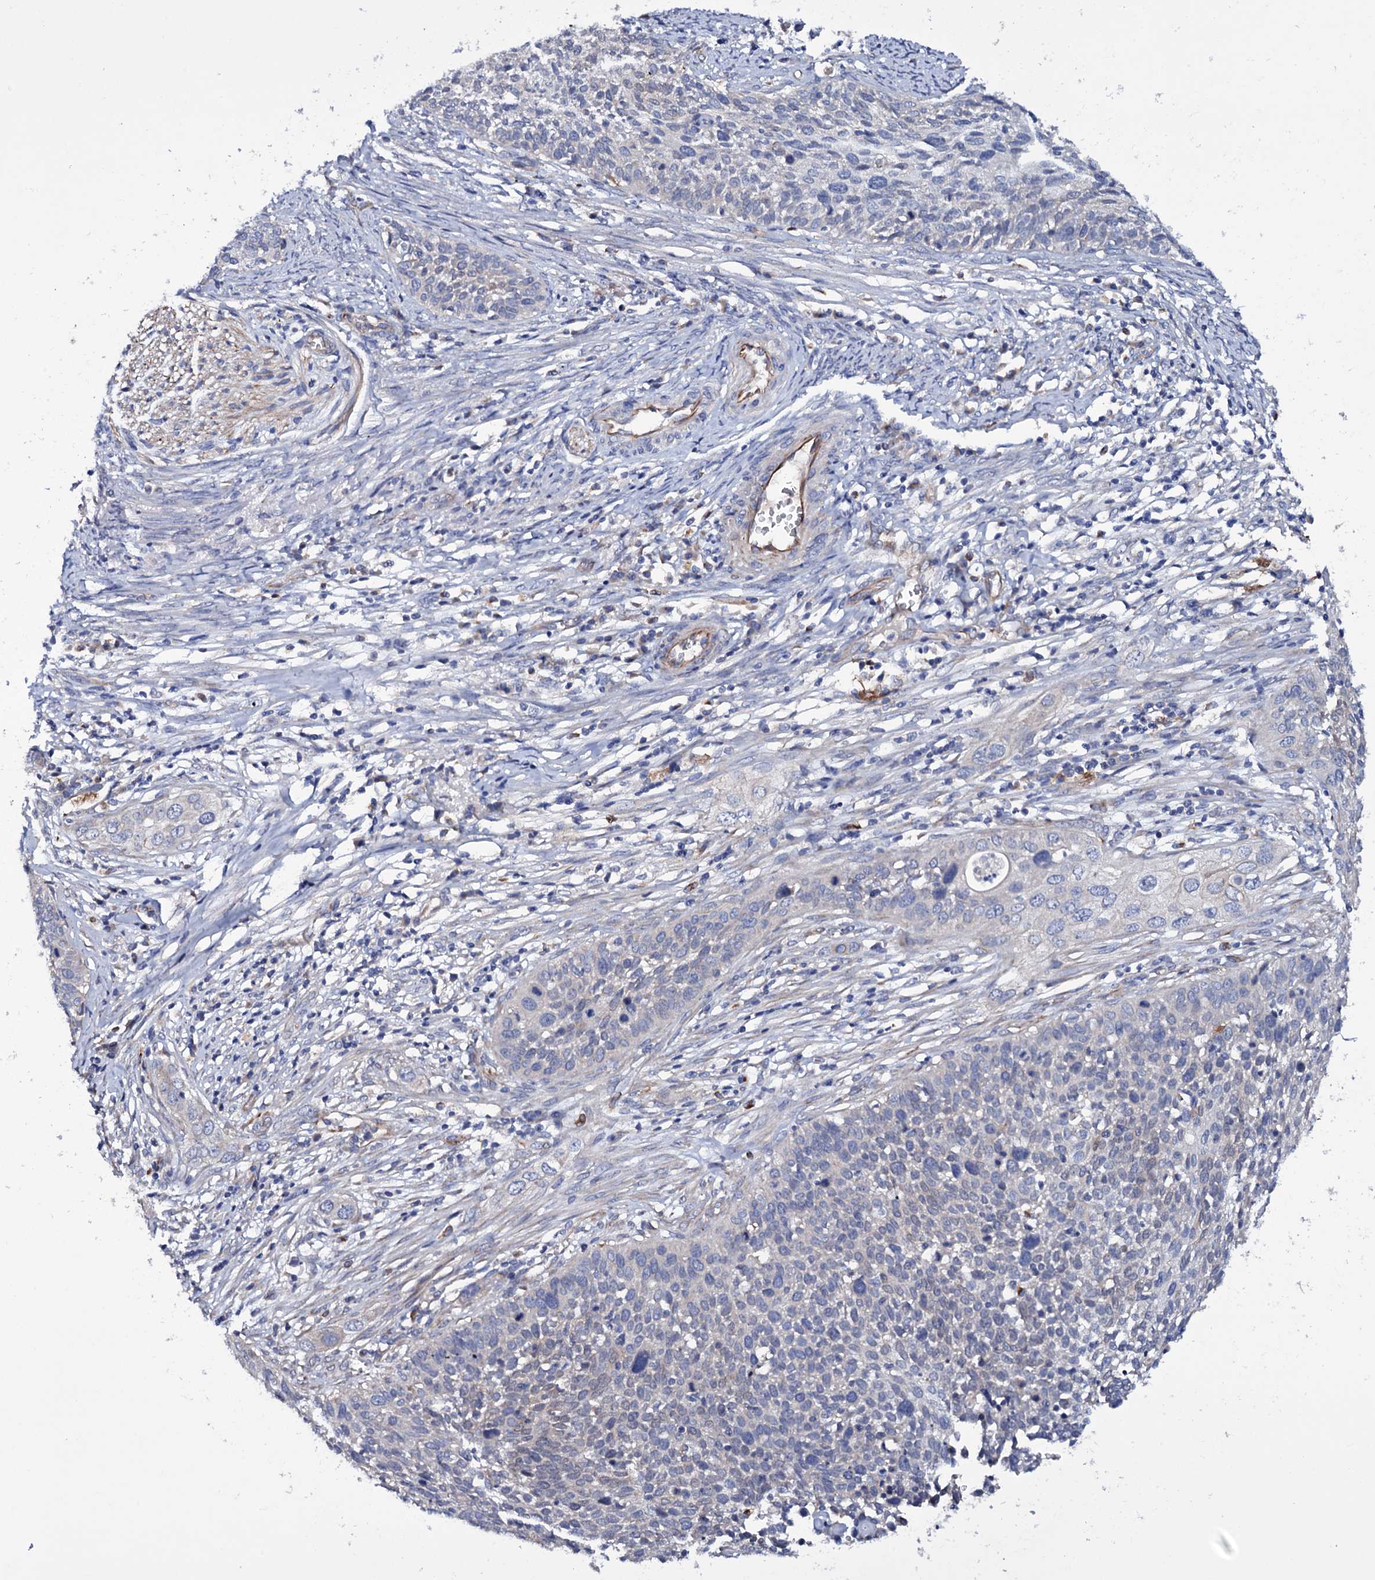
{"staining": {"intensity": "negative", "quantity": "none", "location": "none"}, "tissue": "cervical cancer", "cell_type": "Tumor cells", "image_type": "cancer", "snomed": [{"axis": "morphology", "description": "Squamous cell carcinoma, NOS"}, {"axis": "topography", "description": "Cervix"}], "caption": "IHC photomicrograph of human cervical cancer (squamous cell carcinoma) stained for a protein (brown), which displays no staining in tumor cells.", "gene": "BCL2L14", "patient": {"sex": "female", "age": 34}}